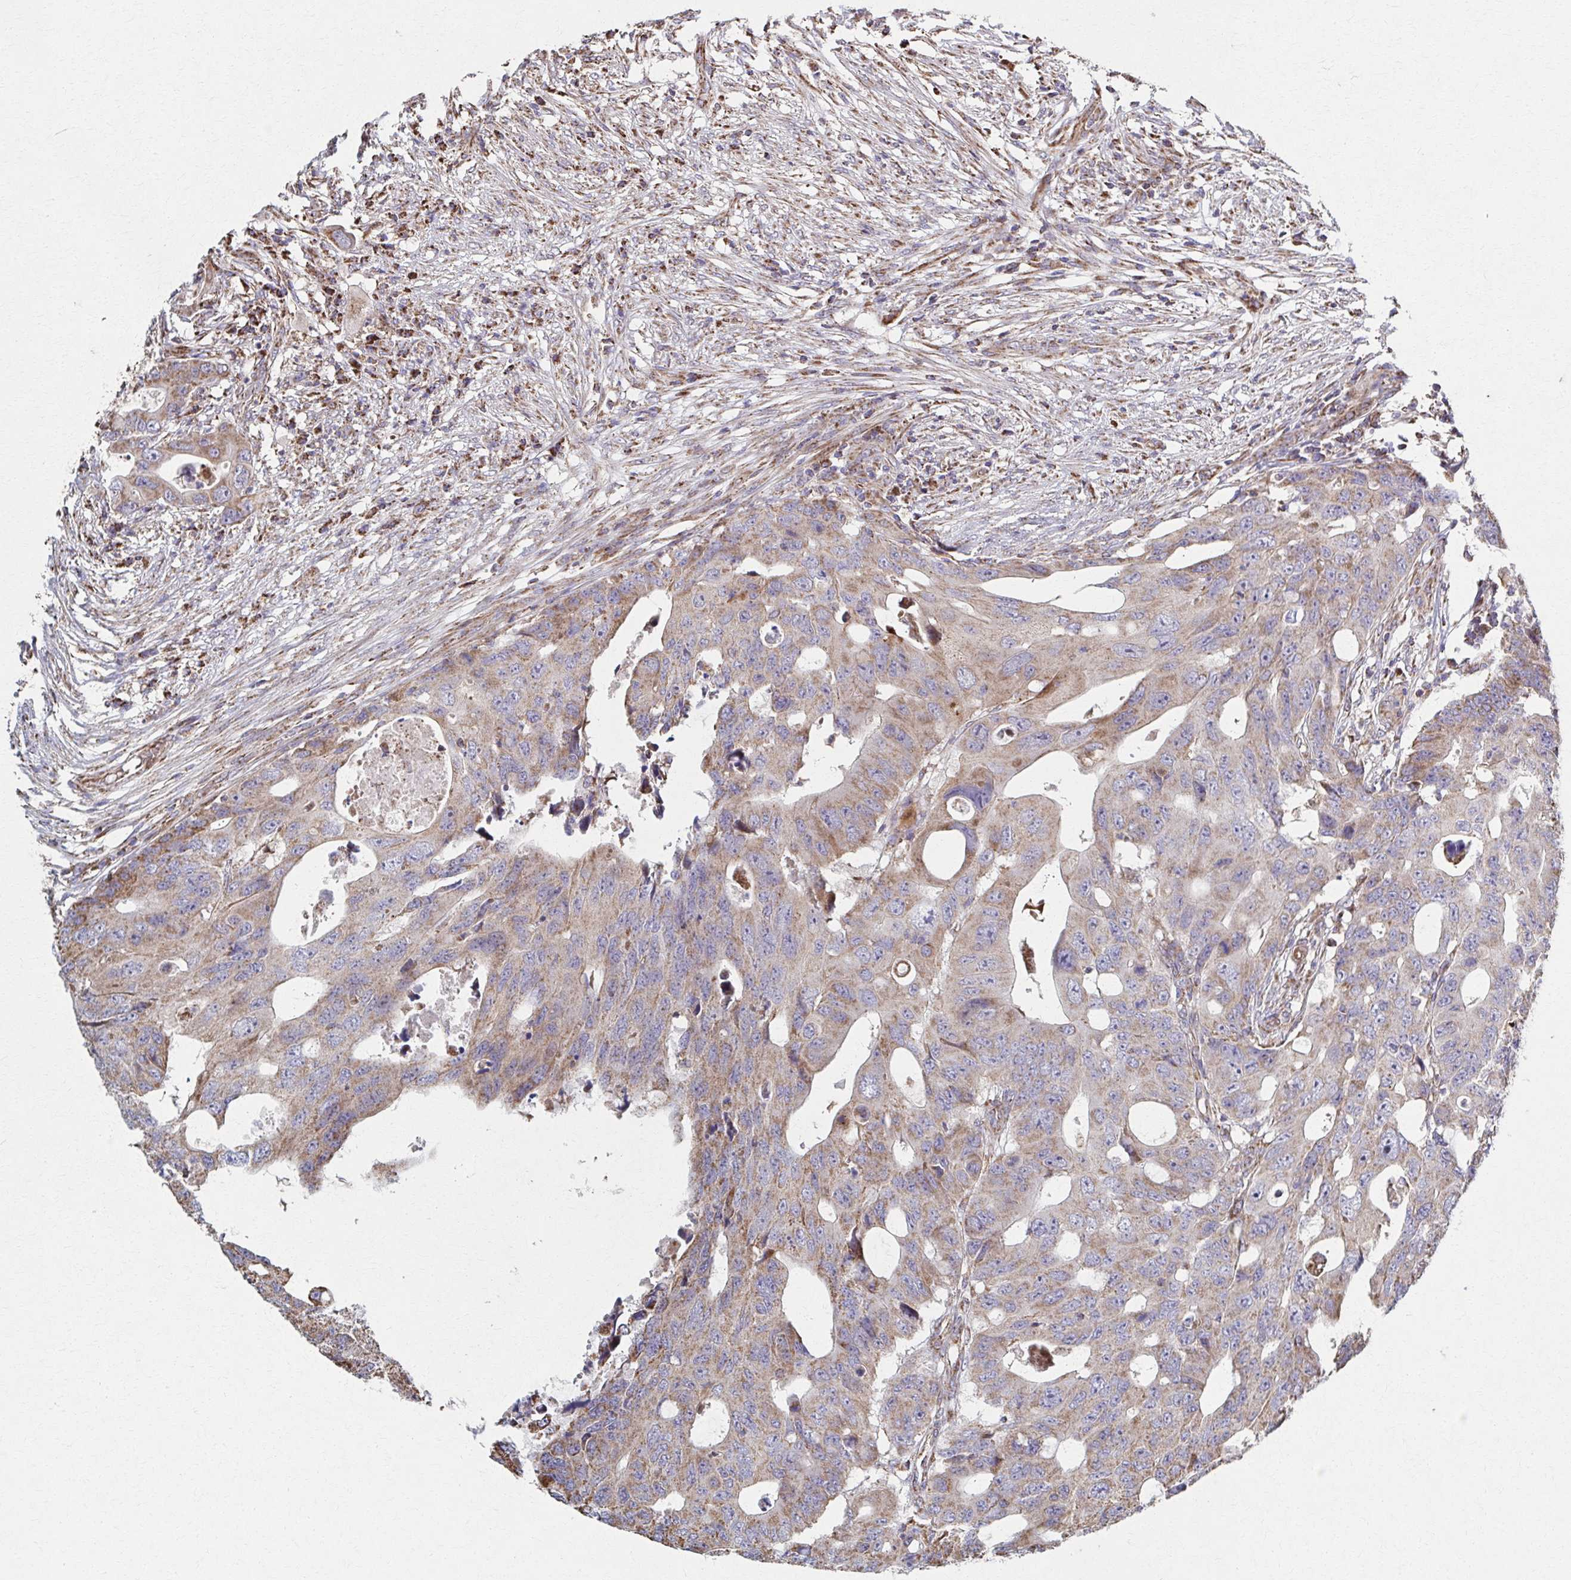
{"staining": {"intensity": "moderate", "quantity": "25%-75%", "location": "cytoplasmic/membranous"}, "tissue": "colorectal cancer", "cell_type": "Tumor cells", "image_type": "cancer", "snomed": [{"axis": "morphology", "description": "Adenocarcinoma, NOS"}, {"axis": "topography", "description": "Colon"}], "caption": "Human adenocarcinoma (colorectal) stained with a brown dye reveals moderate cytoplasmic/membranous positive expression in approximately 25%-75% of tumor cells.", "gene": "SAT1", "patient": {"sex": "male", "age": 71}}